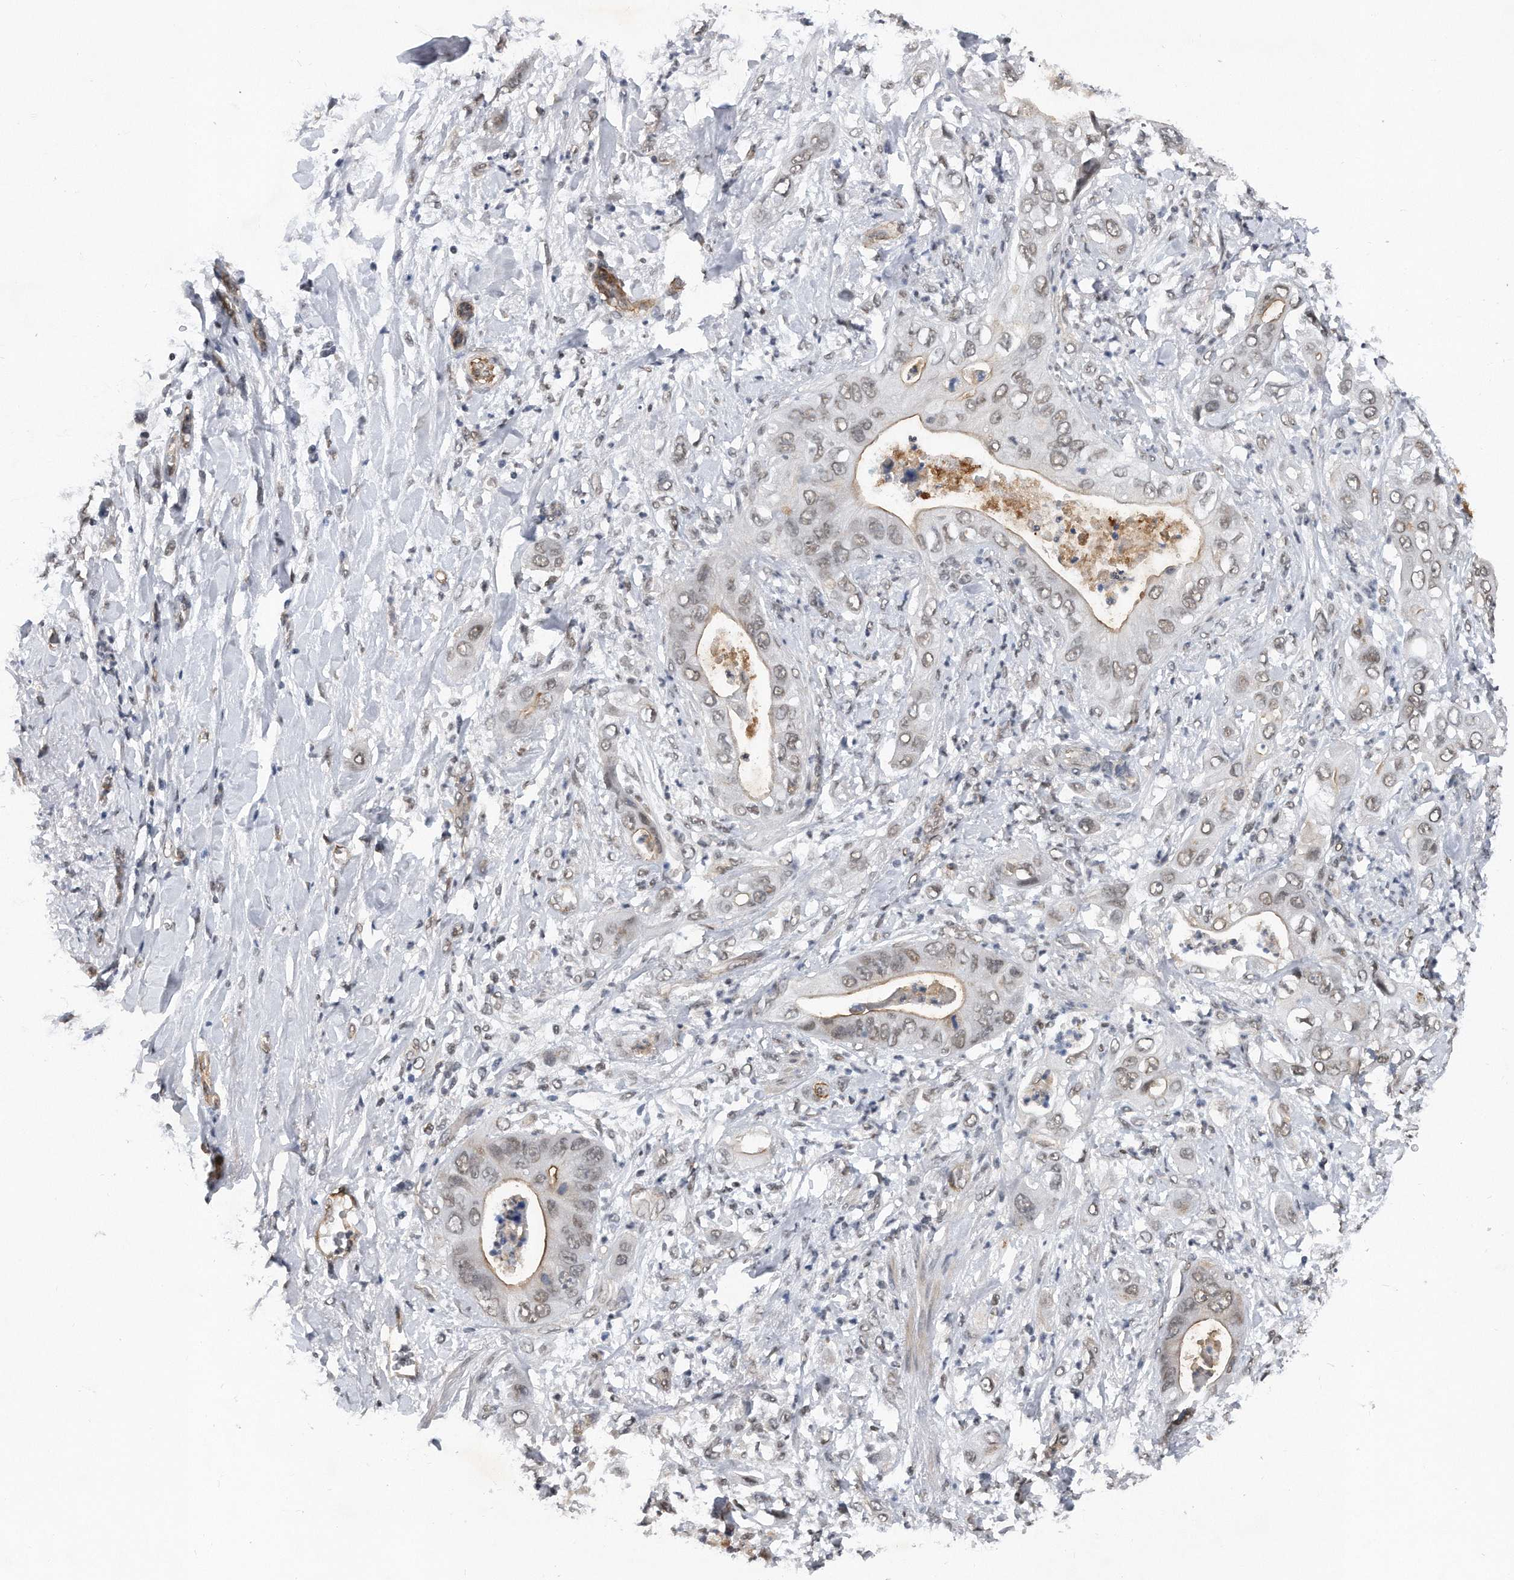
{"staining": {"intensity": "weak", "quantity": "<25%", "location": "cytoplasmic/membranous,nuclear"}, "tissue": "pancreatic cancer", "cell_type": "Tumor cells", "image_type": "cancer", "snomed": [{"axis": "morphology", "description": "Adenocarcinoma, NOS"}, {"axis": "topography", "description": "Pancreas"}], "caption": "A photomicrograph of pancreatic cancer (adenocarcinoma) stained for a protein displays no brown staining in tumor cells. (IHC, brightfield microscopy, high magnification).", "gene": "TP53INP1", "patient": {"sex": "female", "age": 78}}